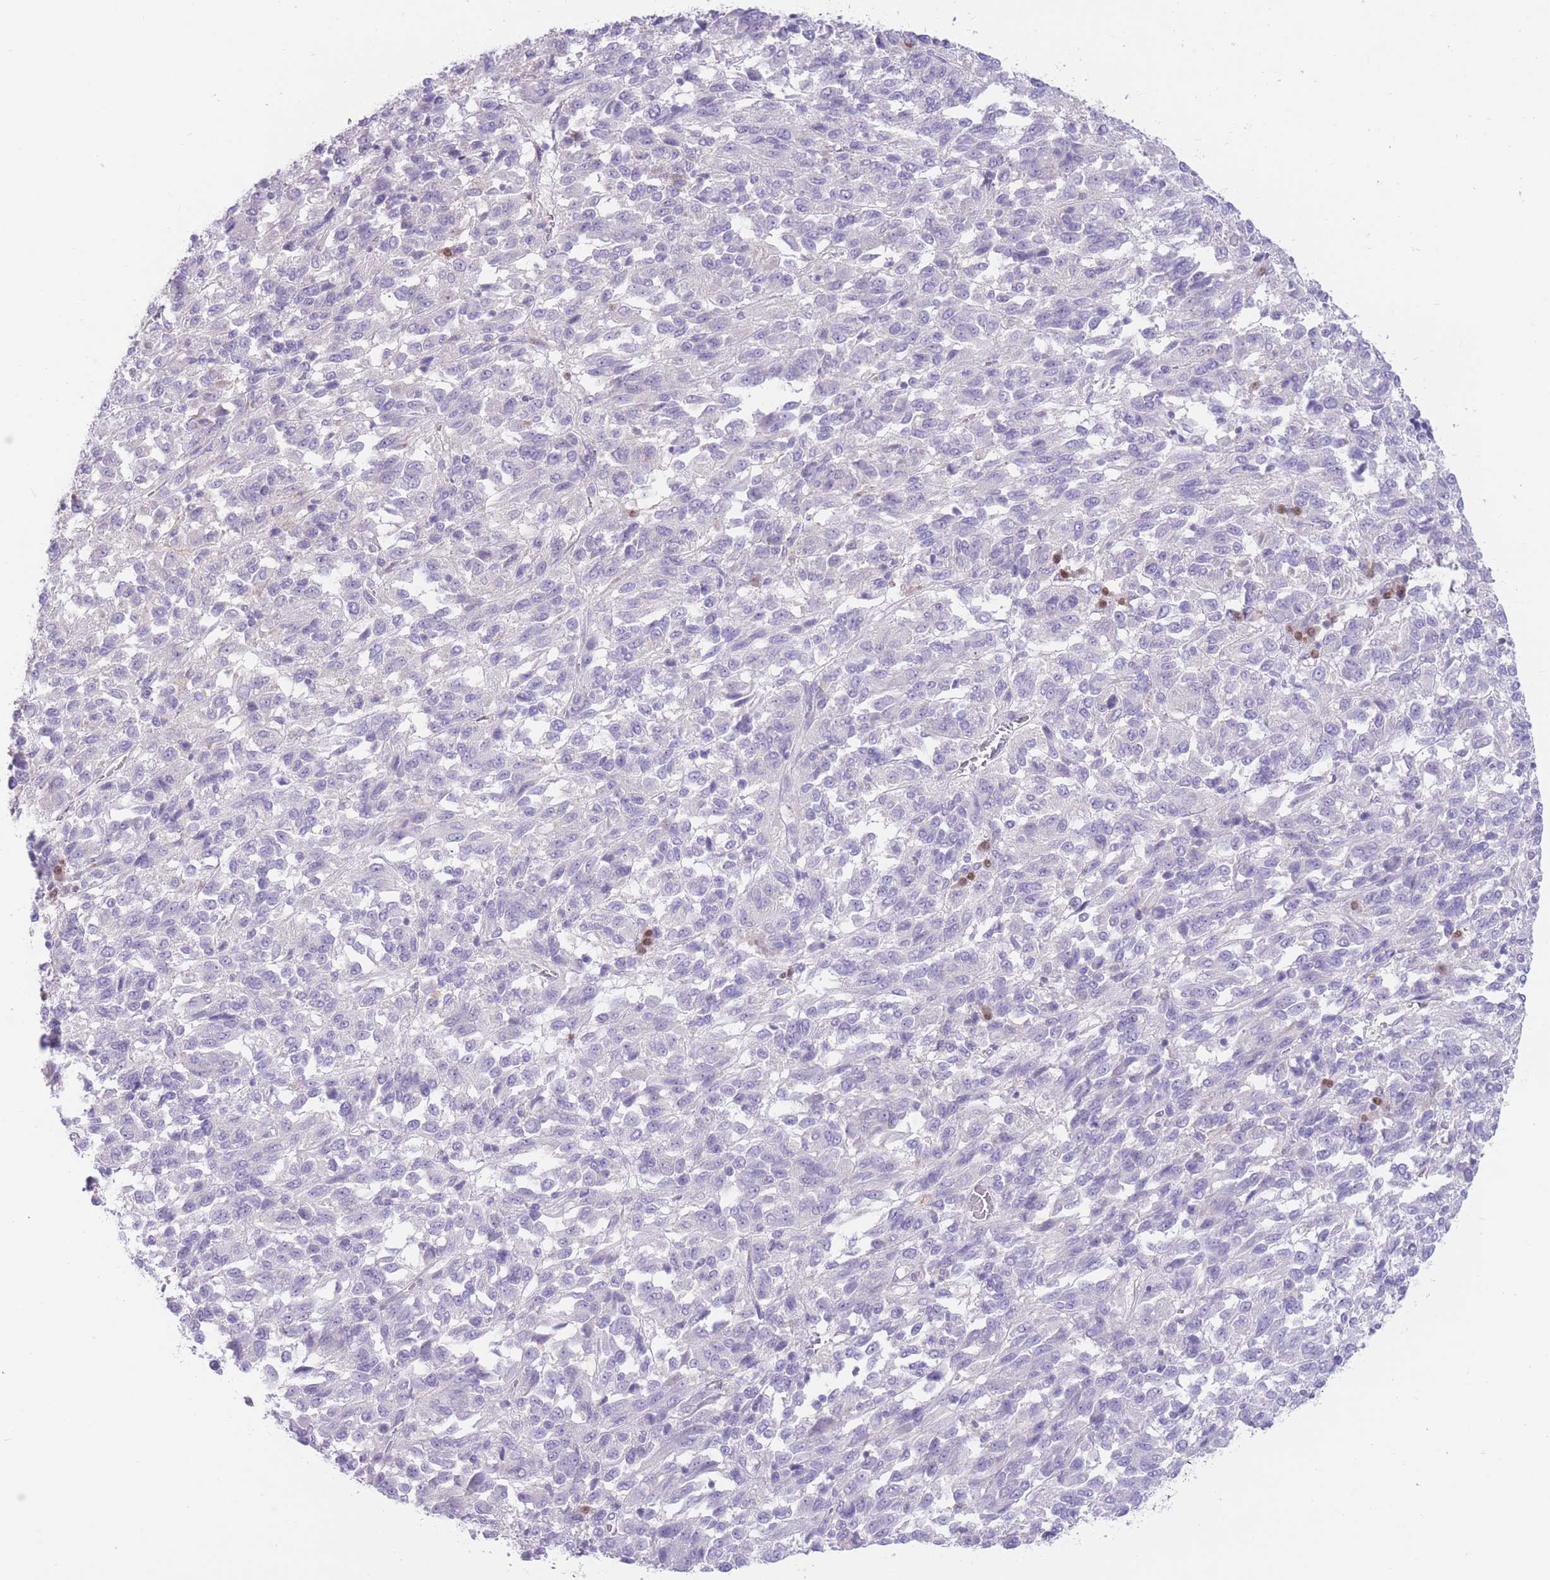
{"staining": {"intensity": "negative", "quantity": "none", "location": "none"}, "tissue": "melanoma", "cell_type": "Tumor cells", "image_type": "cancer", "snomed": [{"axis": "morphology", "description": "Malignant melanoma, Metastatic site"}, {"axis": "topography", "description": "Lung"}], "caption": "The histopathology image demonstrates no staining of tumor cells in melanoma.", "gene": "BHLHA15", "patient": {"sex": "male", "age": 64}}